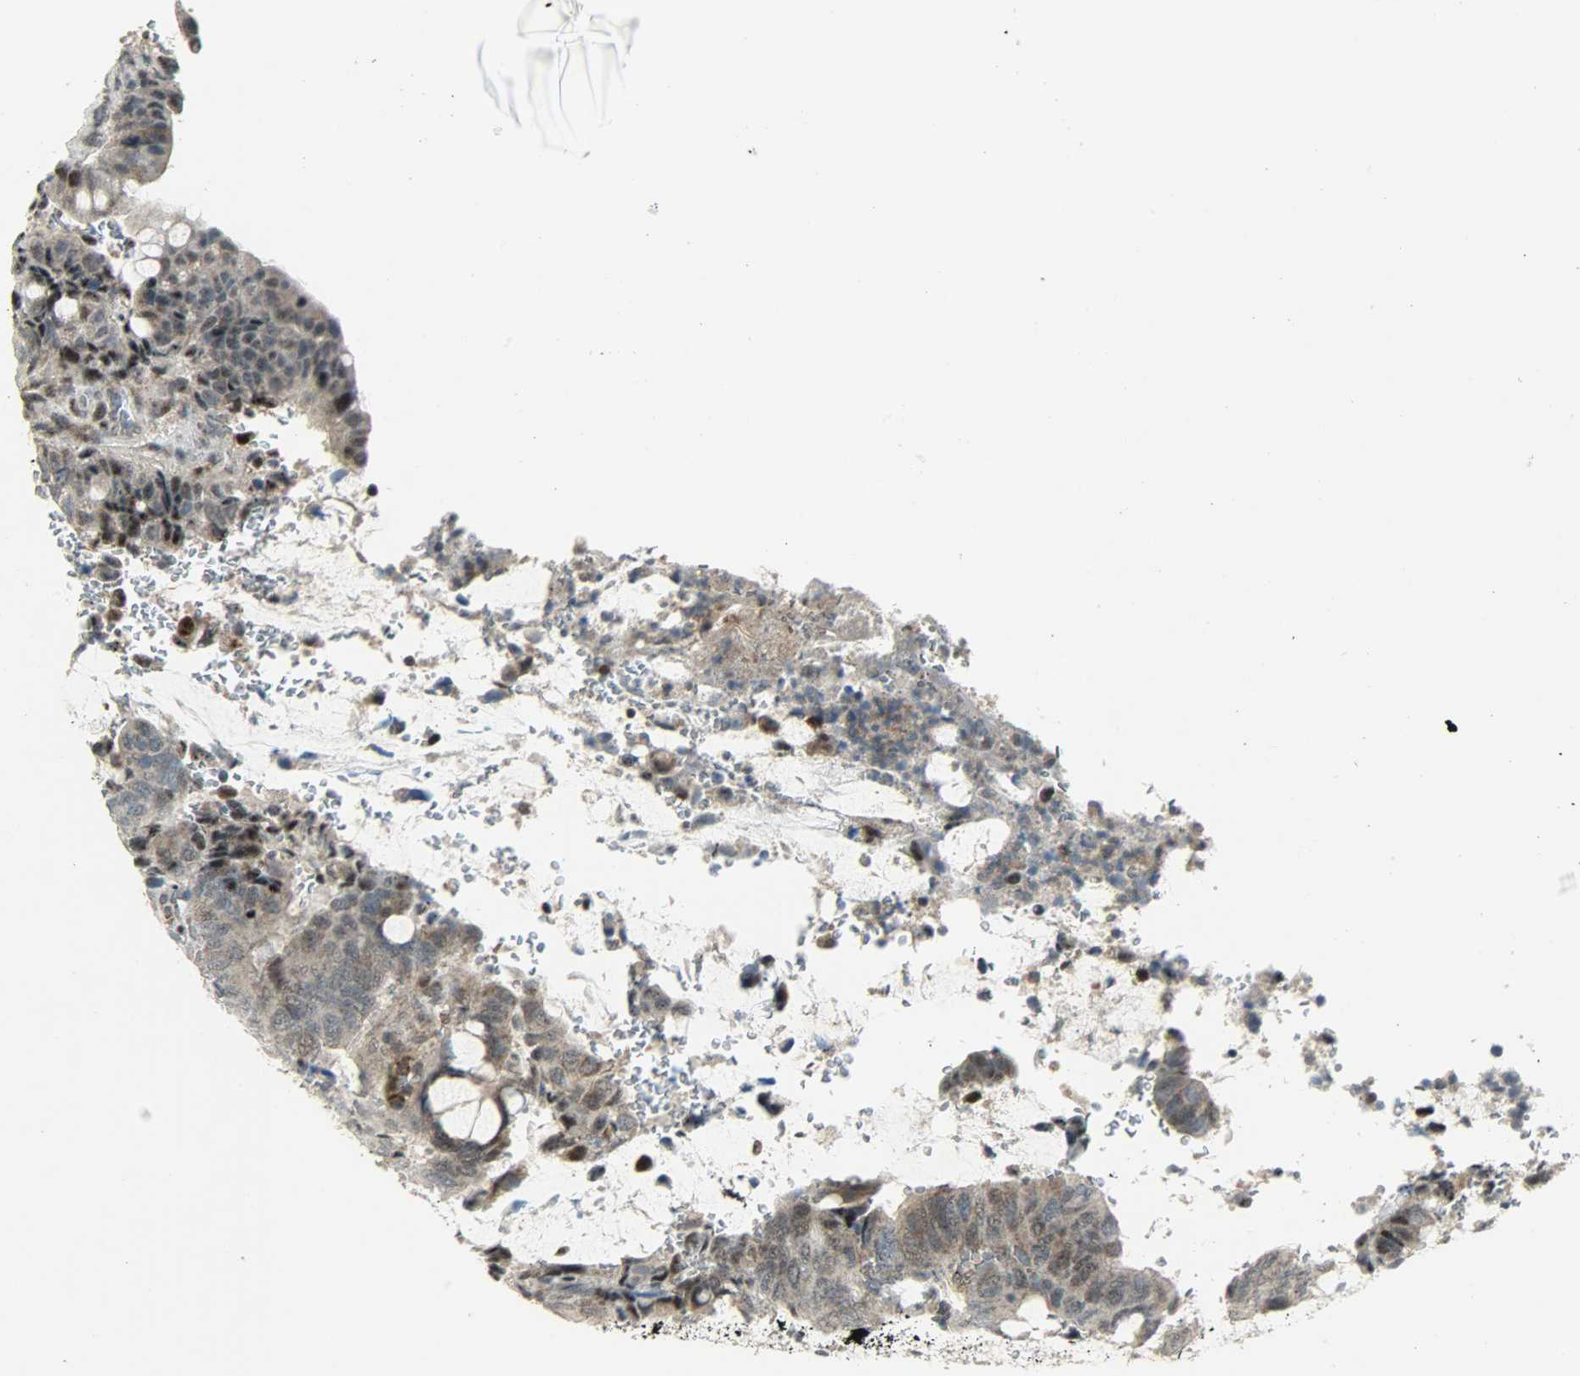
{"staining": {"intensity": "weak", "quantity": "25%-75%", "location": "cytoplasmic/membranous,nuclear"}, "tissue": "colorectal cancer", "cell_type": "Tumor cells", "image_type": "cancer", "snomed": [{"axis": "morphology", "description": "Normal tissue, NOS"}, {"axis": "morphology", "description": "Adenocarcinoma, NOS"}, {"axis": "topography", "description": "Rectum"}, {"axis": "topography", "description": "Peripheral nerve tissue"}], "caption": "Colorectal cancer stained with a brown dye exhibits weak cytoplasmic/membranous and nuclear positive positivity in approximately 25%-75% of tumor cells.", "gene": "IL15", "patient": {"sex": "male", "age": 92}}